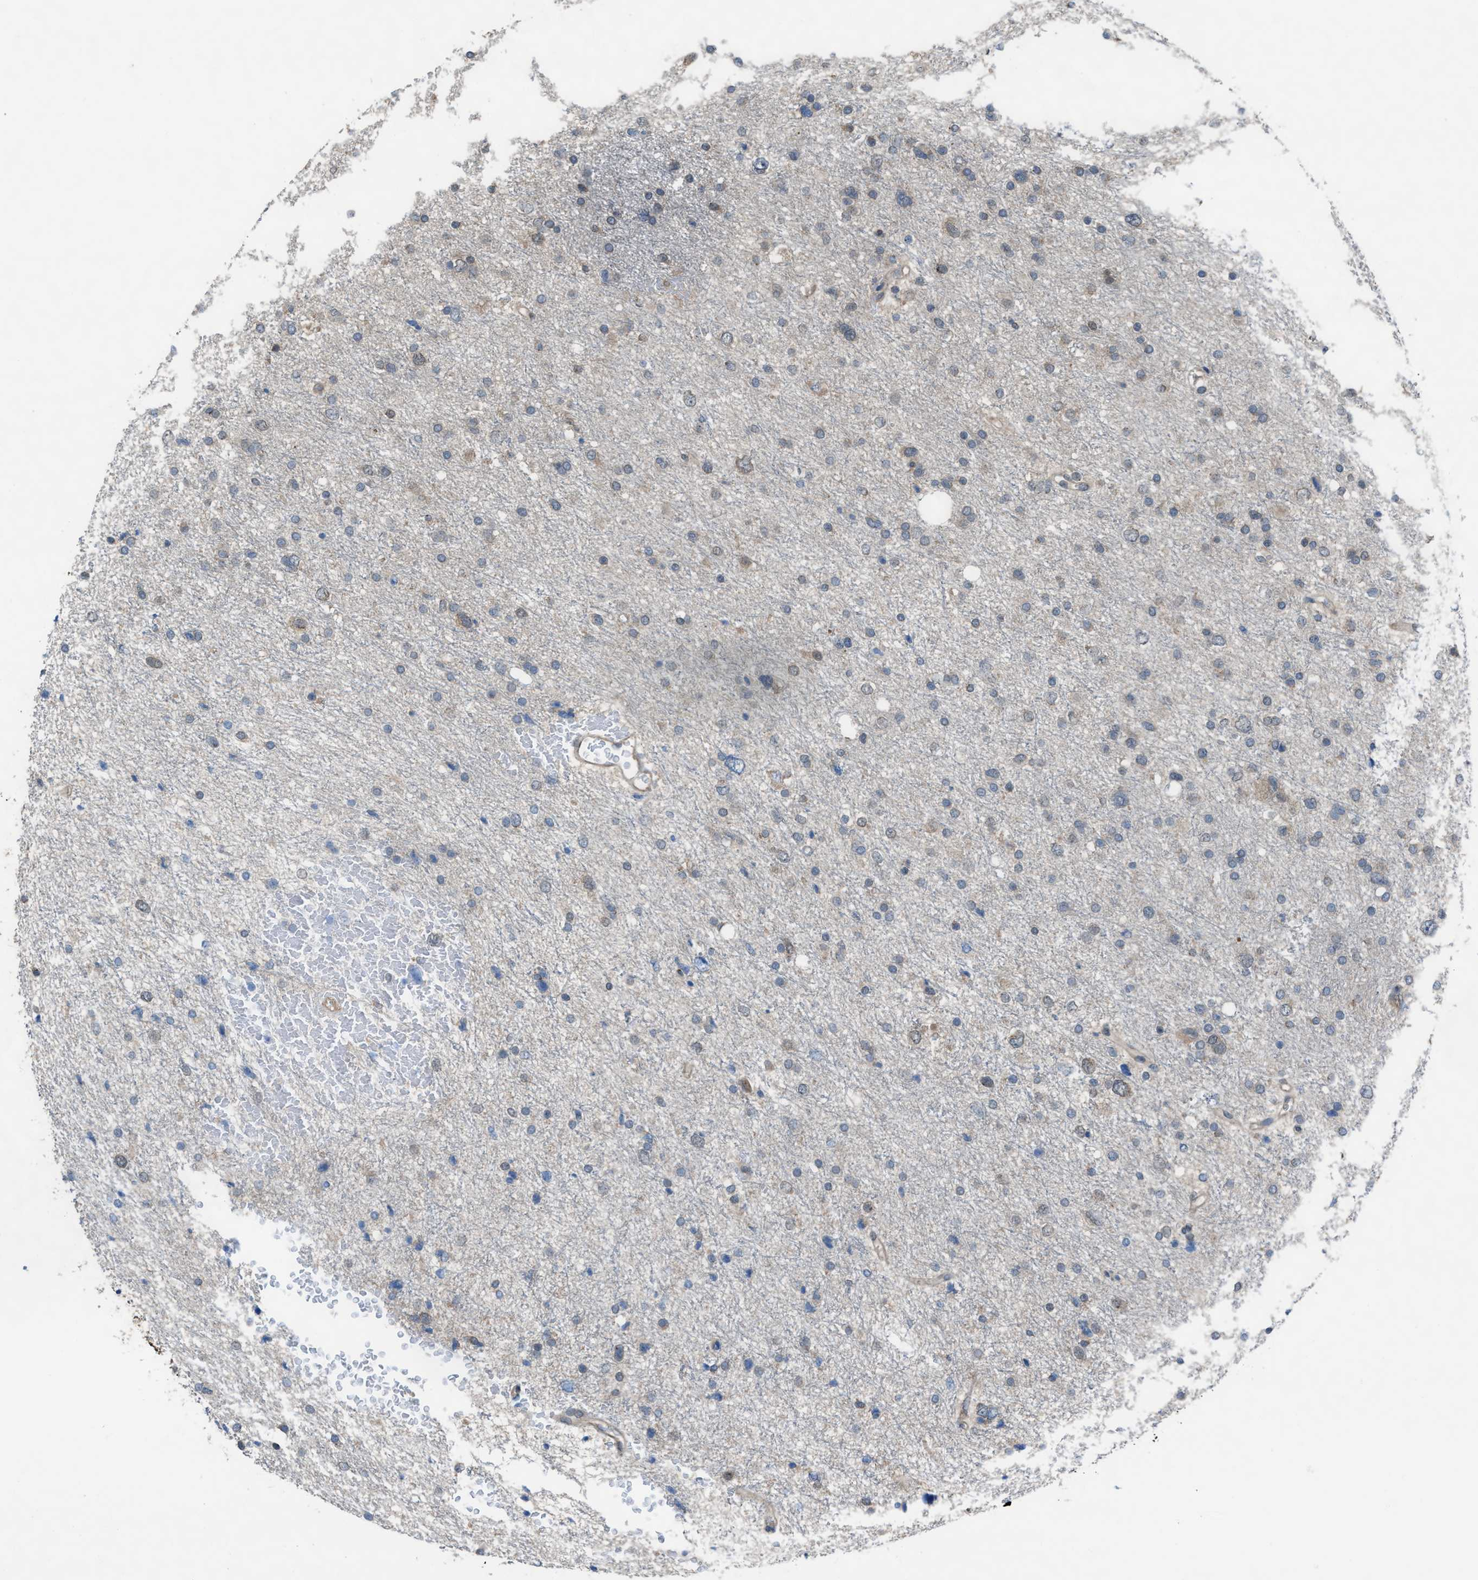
{"staining": {"intensity": "negative", "quantity": "none", "location": "none"}, "tissue": "glioma", "cell_type": "Tumor cells", "image_type": "cancer", "snomed": [{"axis": "morphology", "description": "Glioma, malignant, Low grade"}, {"axis": "topography", "description": "Brain"}], "caption": "The micrograph shows no significant staining in tumor cells of low-grade glioma (malignant).", "gene": "PLAA", "patient": {"sex": "female", "age": 37}}